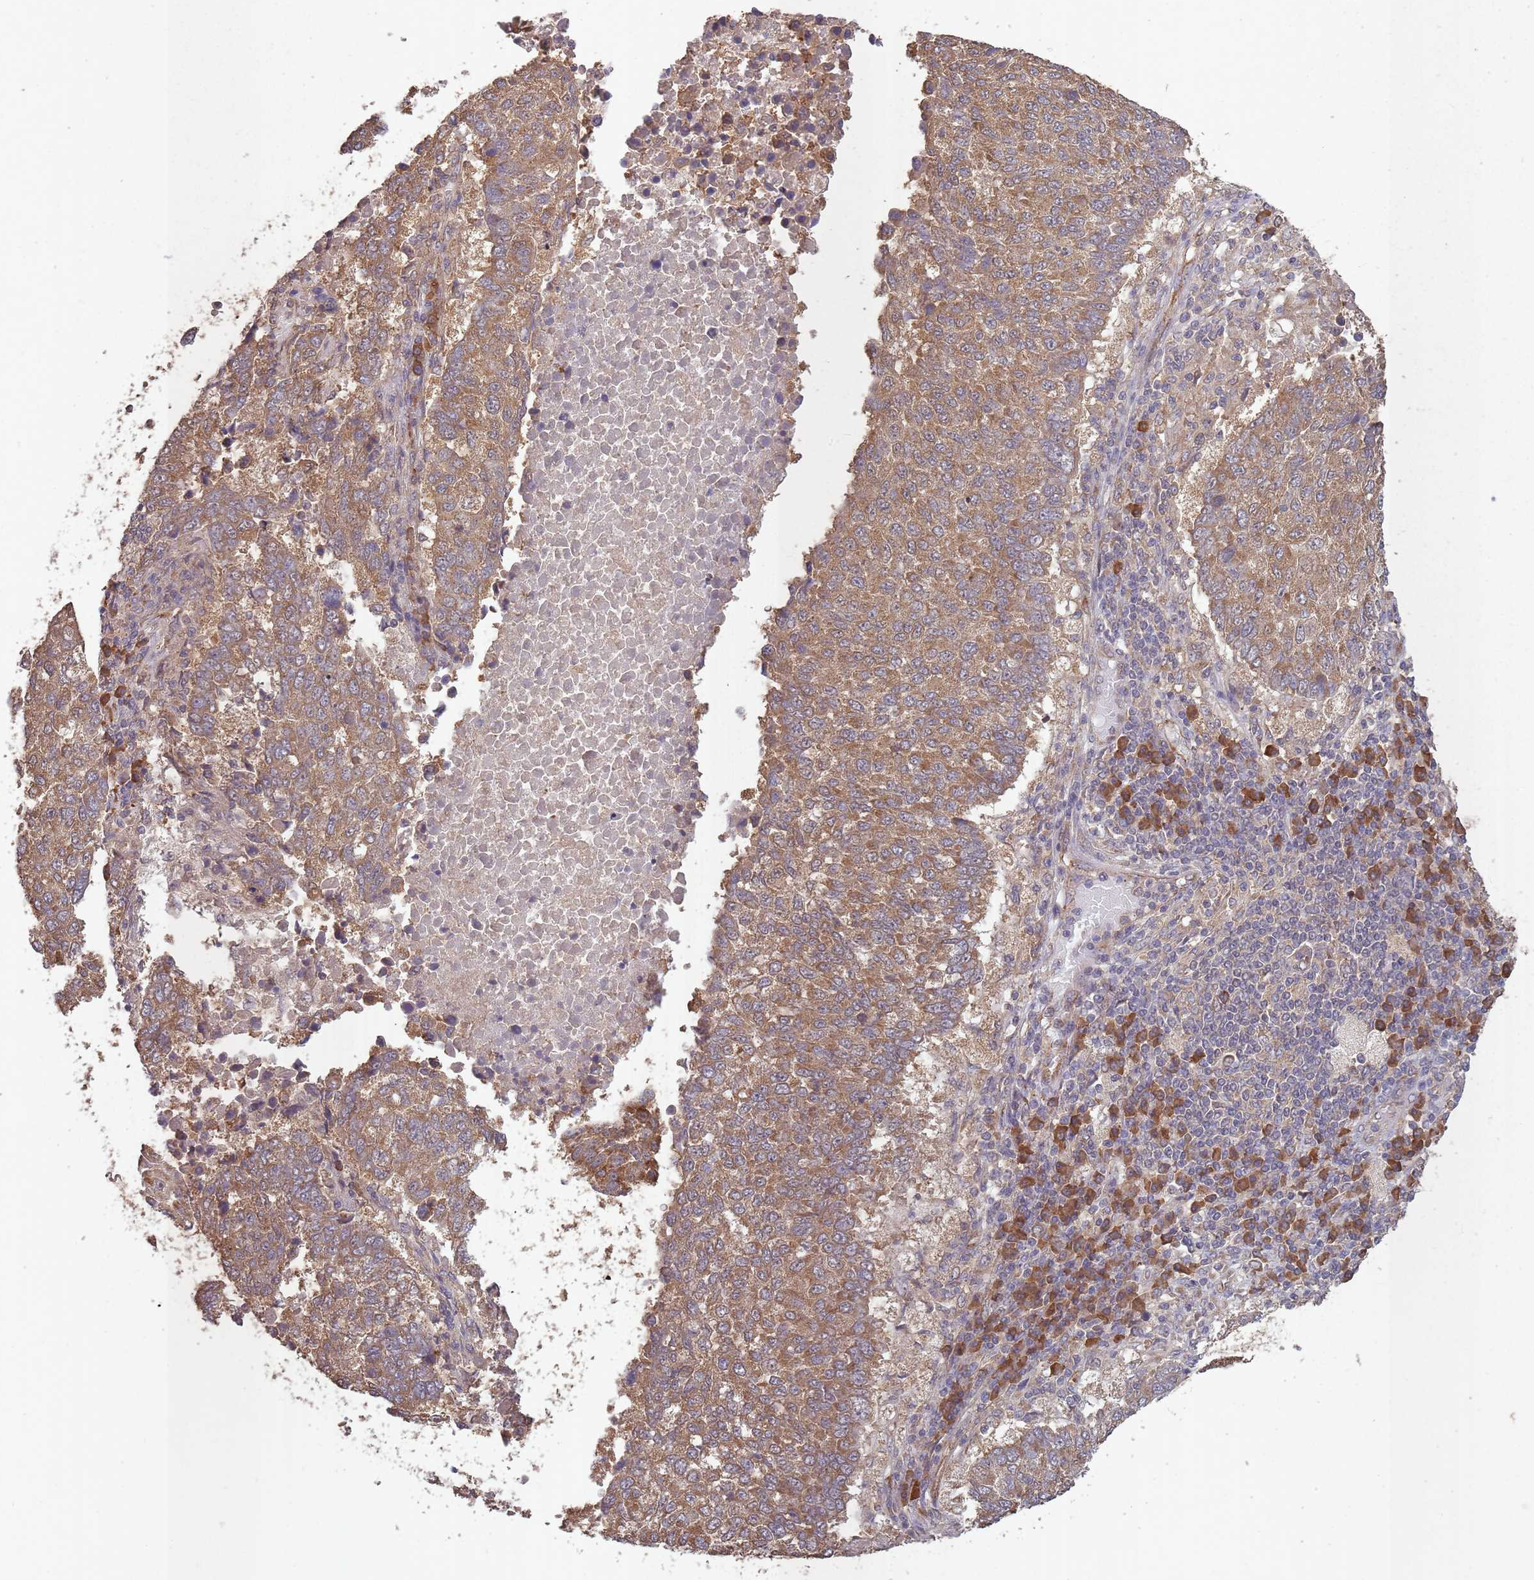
{"staining": {"intensity": "moderate", "quantity": ">75%", "location": "cytoplasmic/membranous"}, "tissue": "lung cancer", "cell_type": "Tumor cells", "image_type": "cancer", "snomed": [{"axis": "morphology", "description": "Squamous cell carcinoma, NOS"}, {"axis": "topography", "description": "Lung"}], "caption": "A micrograph of lung squamous cell carcinoma stained for a protein displays moderate cytoplasmic/membranous brown staining in tumor cells. (IHC, brightfield microscopy, high magnification).", "gene": "SANBR", "patient": {"sex": "male", "age": 73}}